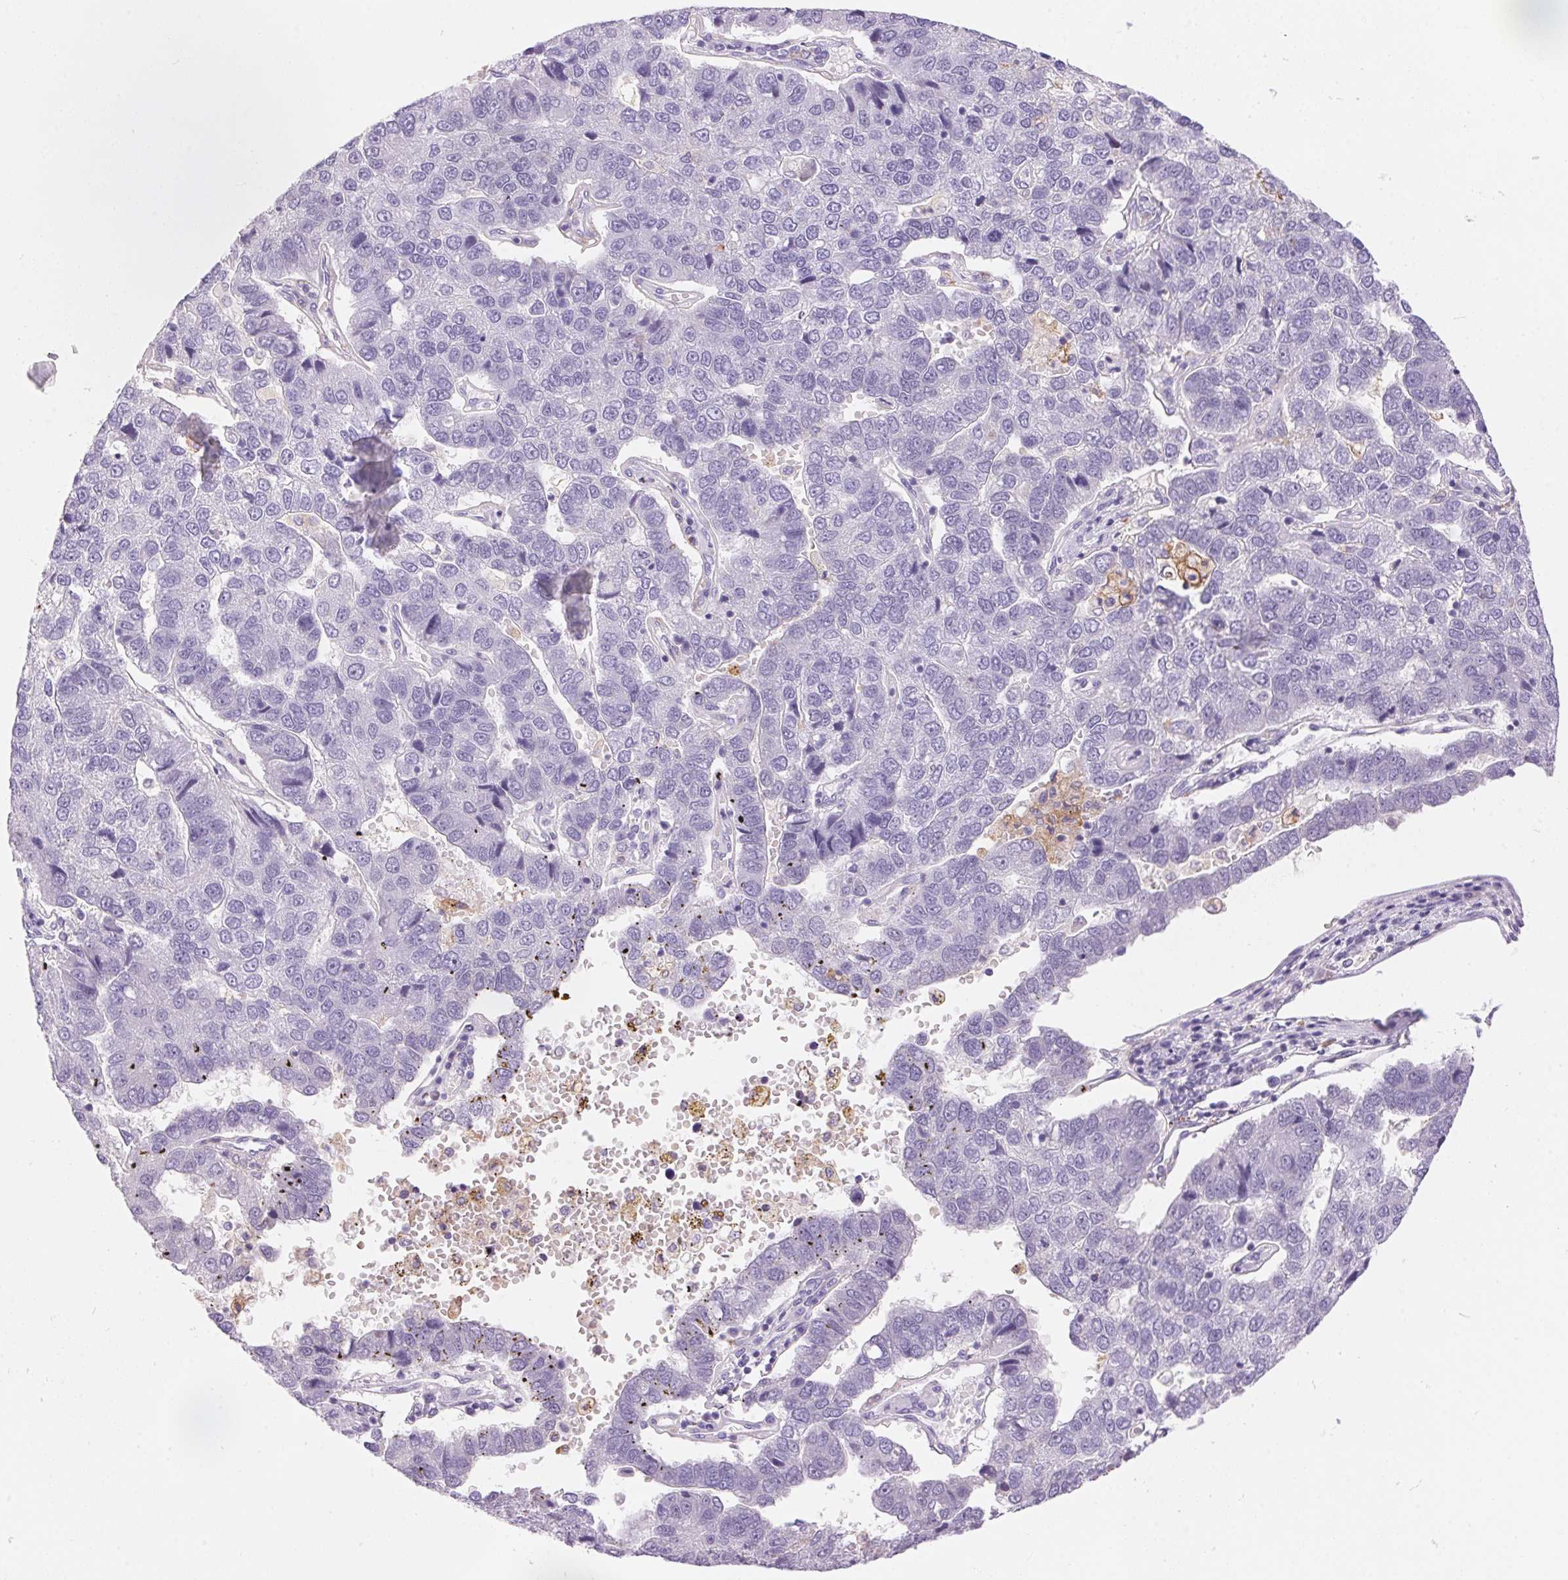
{"staining": {"intensity": "negative", "quantity": "none", "location": "none"}, "tissue": "pancreatic cancer", "cell_type": "Tumor cells", "image_type": "cancer", "snomed": [{"axis": "morphology", "description": "Adenocarcinoma, NOS"}, {"axis": "topography", "description": "Pancreas"}], "caption": "A micrograph of adenocarcinoma (pancreatic) stained for a protein reveals no brown staining in tumor cells.", "gene": "PNLIPRP3", "patient": {"sex": "female", "age": 61}}